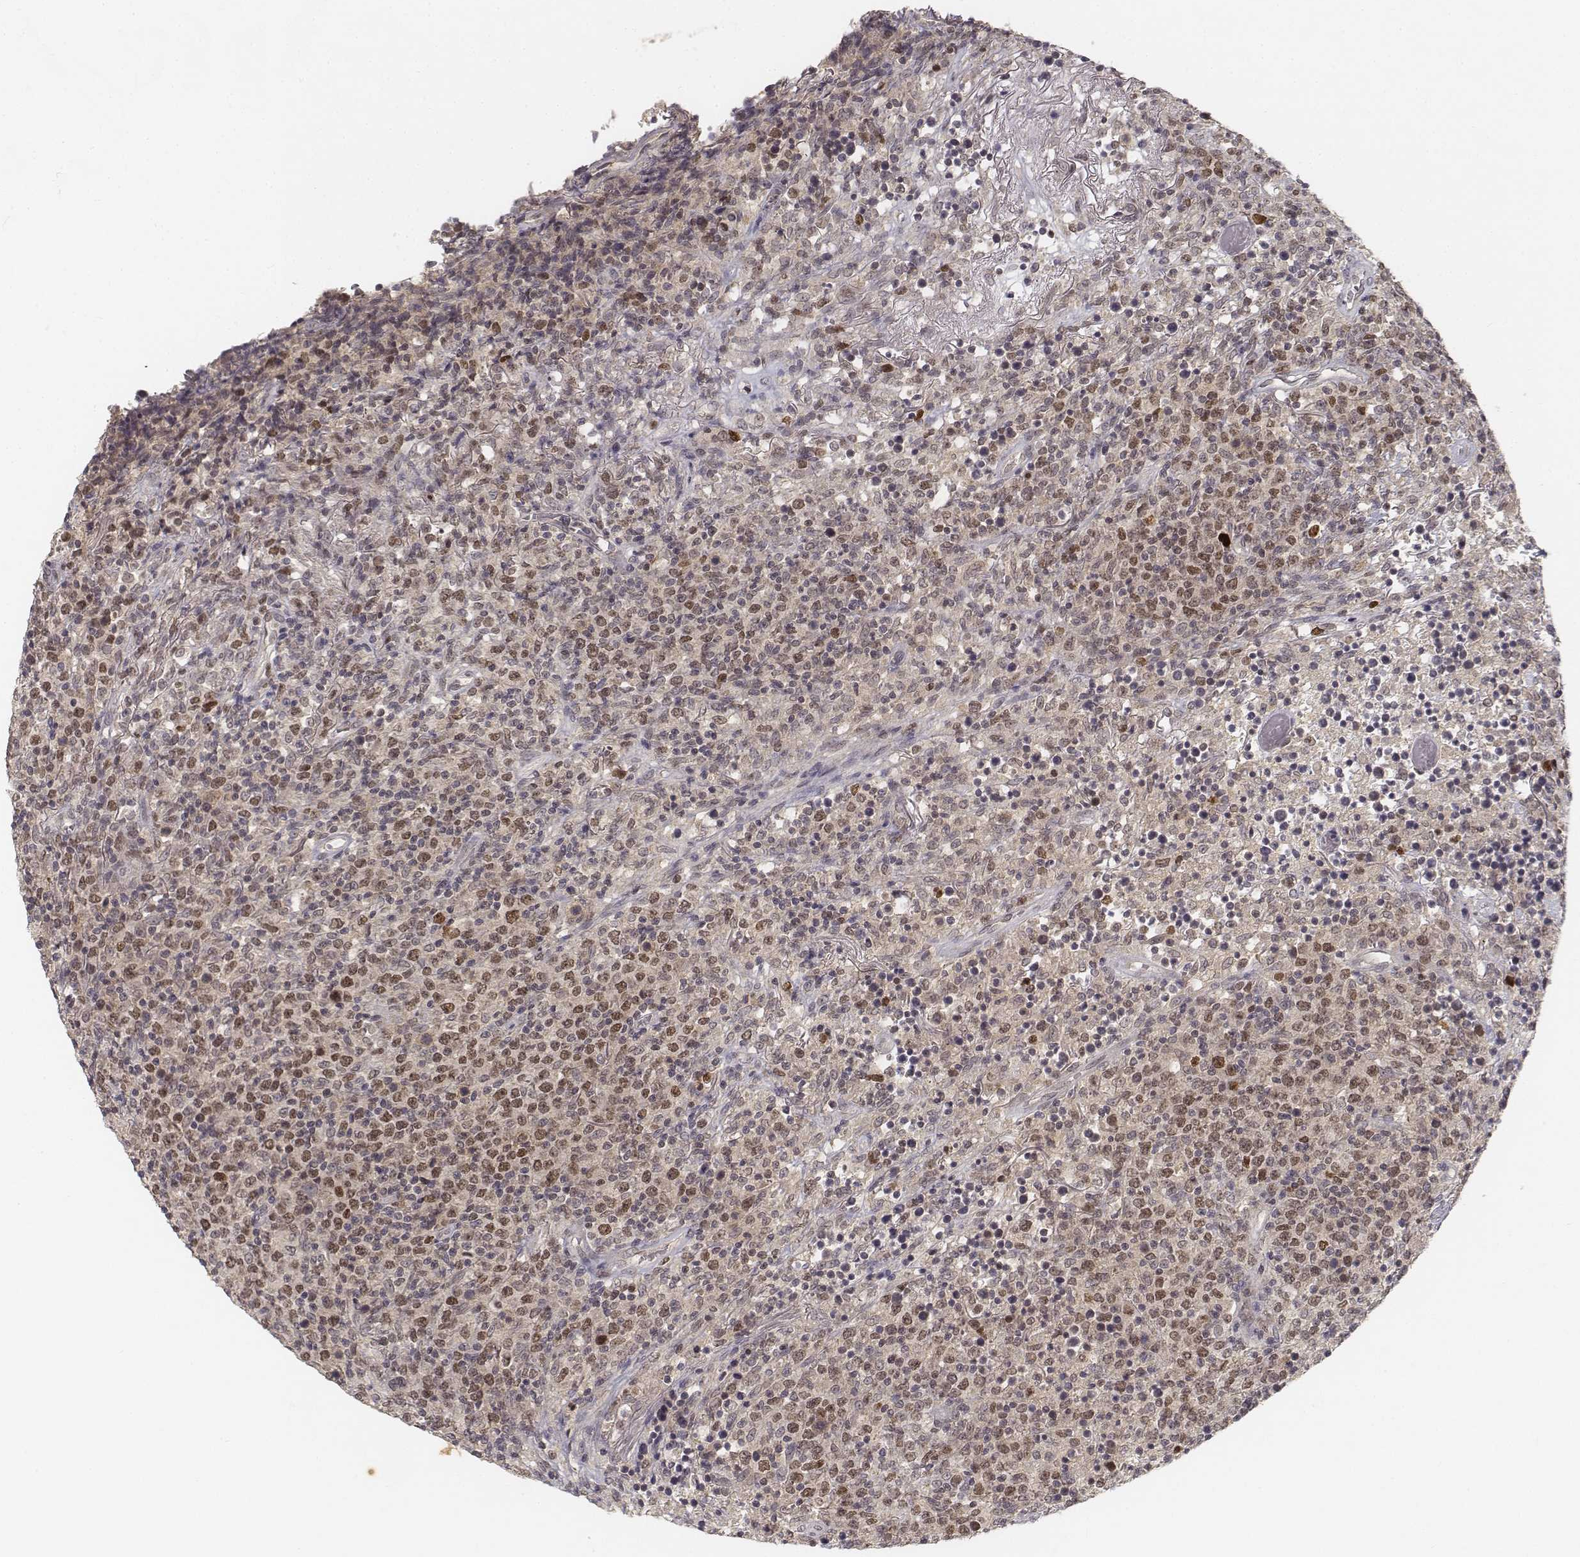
{"staining": {"intensity": "moderate", "quantity": "<25%", "location": "nuclear"}, "tissue": "lymphoma", "cell_type": "Tumor cells", "image_type": "cancer", "snomed": [{"axis": "morphology", "description": "Malignant lymphoma, non-Hodgkin's type, High grade"}, {"axis": "topography", "description": "Lung"}], "caption": "Brown immunohistochemical staining in lymphoma demonstrates moderate nuclear expression in approximately <25% of tumor cells. (brown staining indicates protein expression, while blue staining denotes nuclei).", "gene": "FANCD2", "patient": {"sex": "male", "age": 79}}